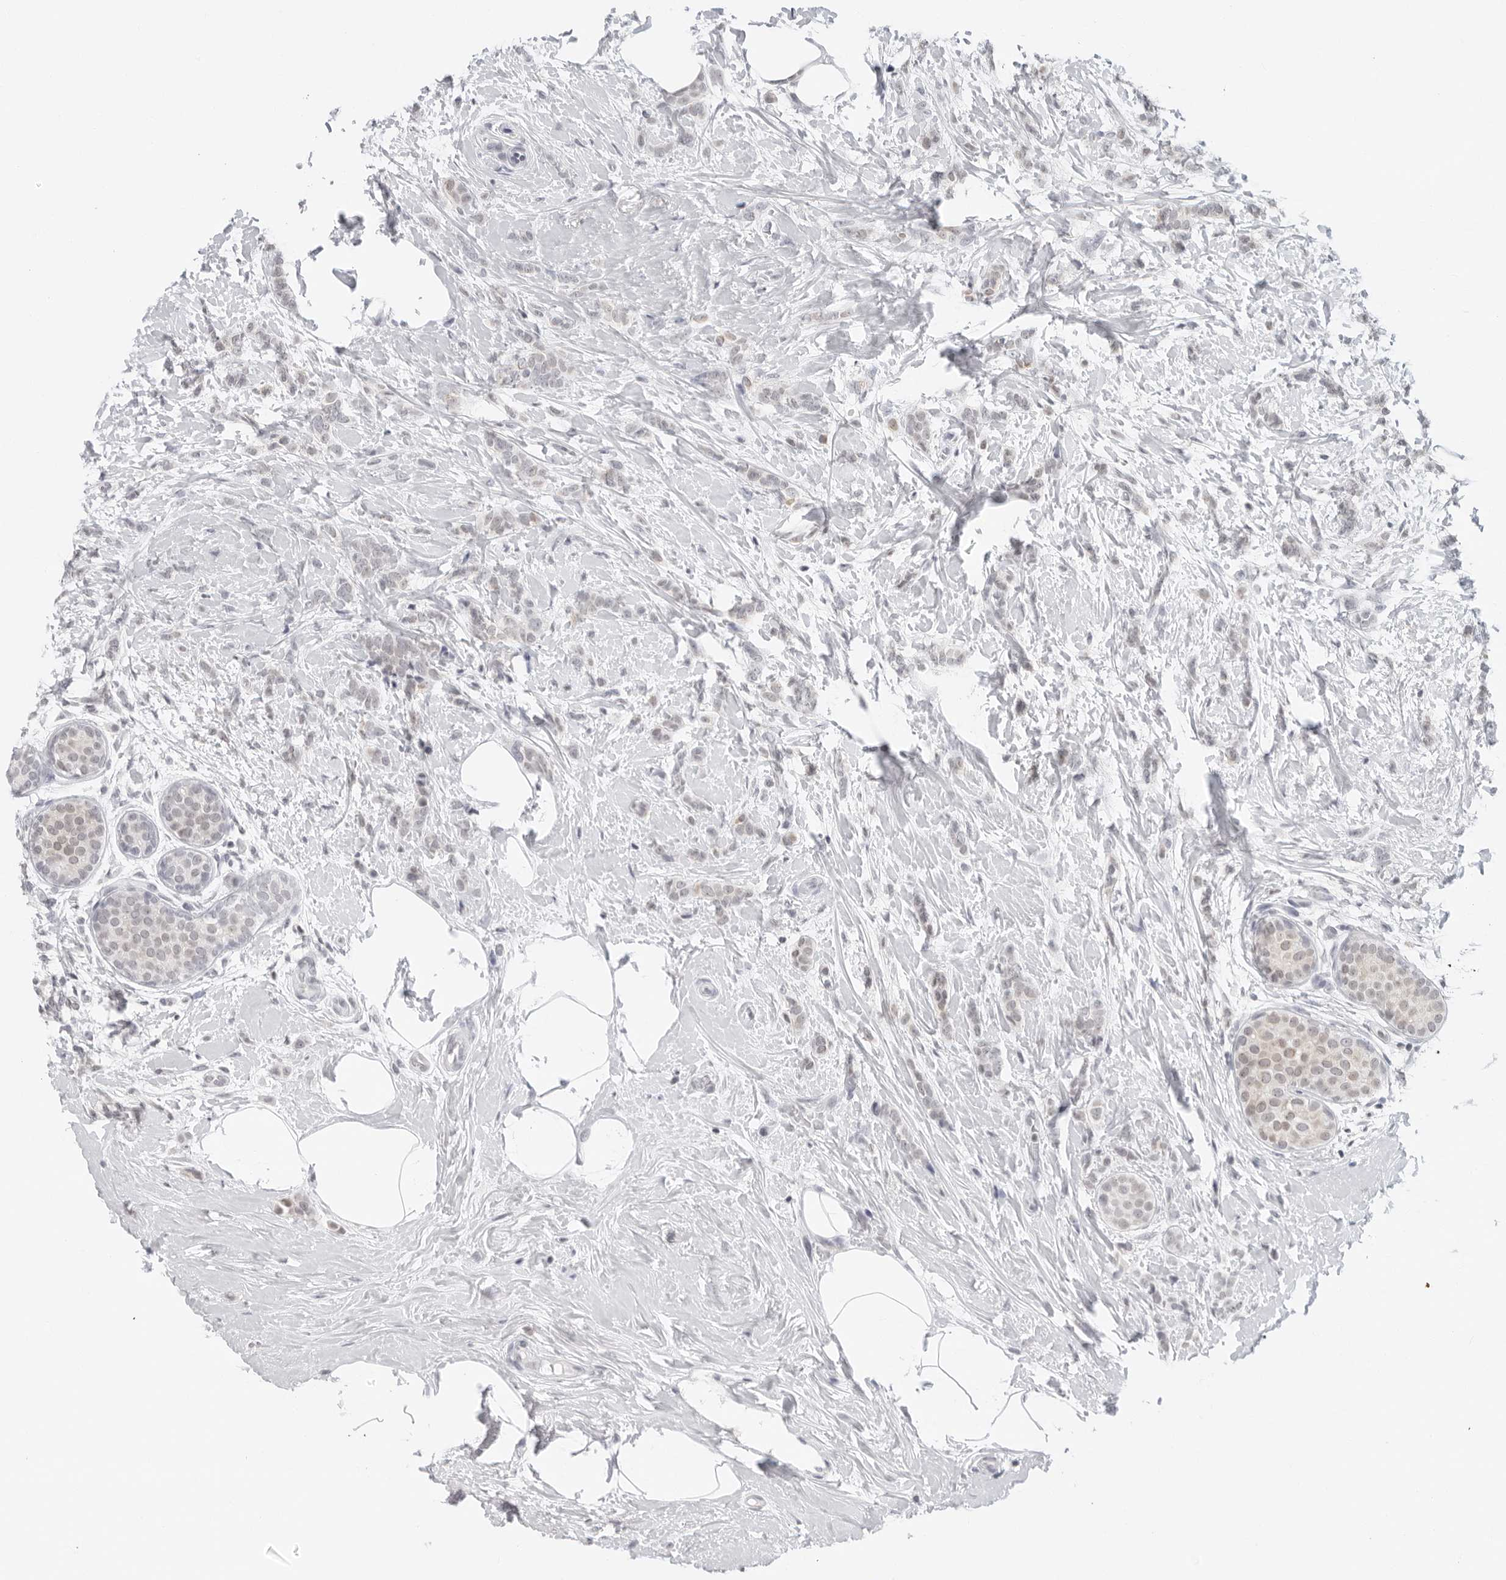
{"staining": {"intensity": "weak", "quantity": "<25%", "location": "nuclear"}, "tissue": "breast cancer", "cell_type": "Tumor cells", "image_type": "cancer", "snomed": [{"axis": "morphology", "description": "Lobular carcinoma, in situ"}, {"axis": "morphology", "description": "Lobular carcinoma"}, {"axis": "topography", "description": "Breast"}], "caption": "This is a photomicrograph of immunohistochemistry (IHC) staining of breast cancer (lobular carcinoma in situ), which shows no staining in tumor cells.", "gene": "FLG2", "patient": {"sex": "female", "age": 41}}